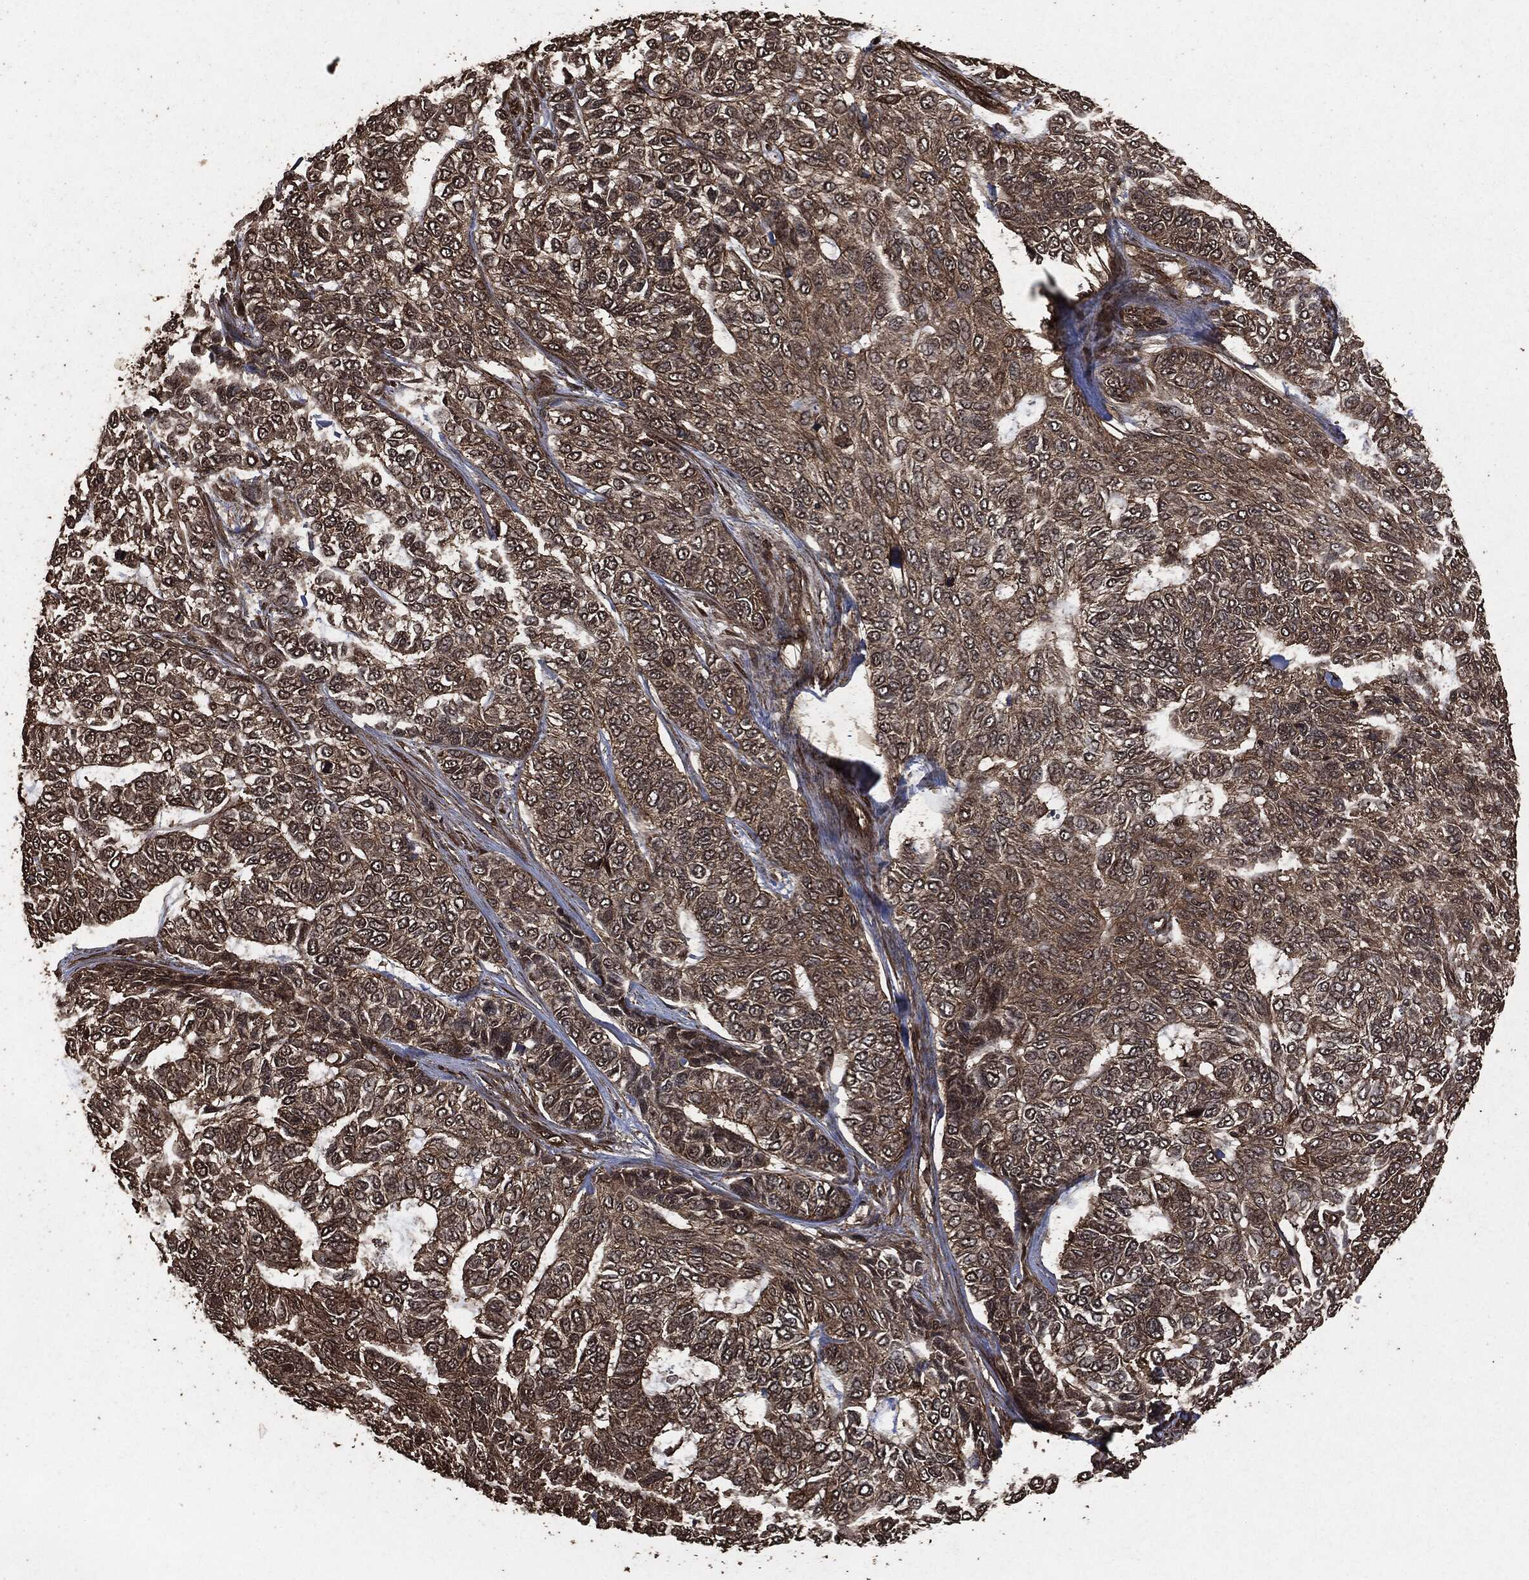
{"staining": {"intensity": "moderate", "quantity": "25%-75%", "location": "cytoplasmic/membranous"}, "tissue": "skin cancer", "cell_type": "Tumor cells", "image_type": "cancer", "snomed": [{"axis": "morphology", "description": "Basal cell carcinoma"}, {"axis": "topography", "description": "Skin"}], "caption": "Moderate cytoplasmic/membranous staining for a protein is seen in approximately 25%-75% of tumor cells of skin cancer (basal cell carcinoma) using immunohistochemistry (IHC).", "gene": "HRAS", "patient": {"sex": "female", "age": 65}}